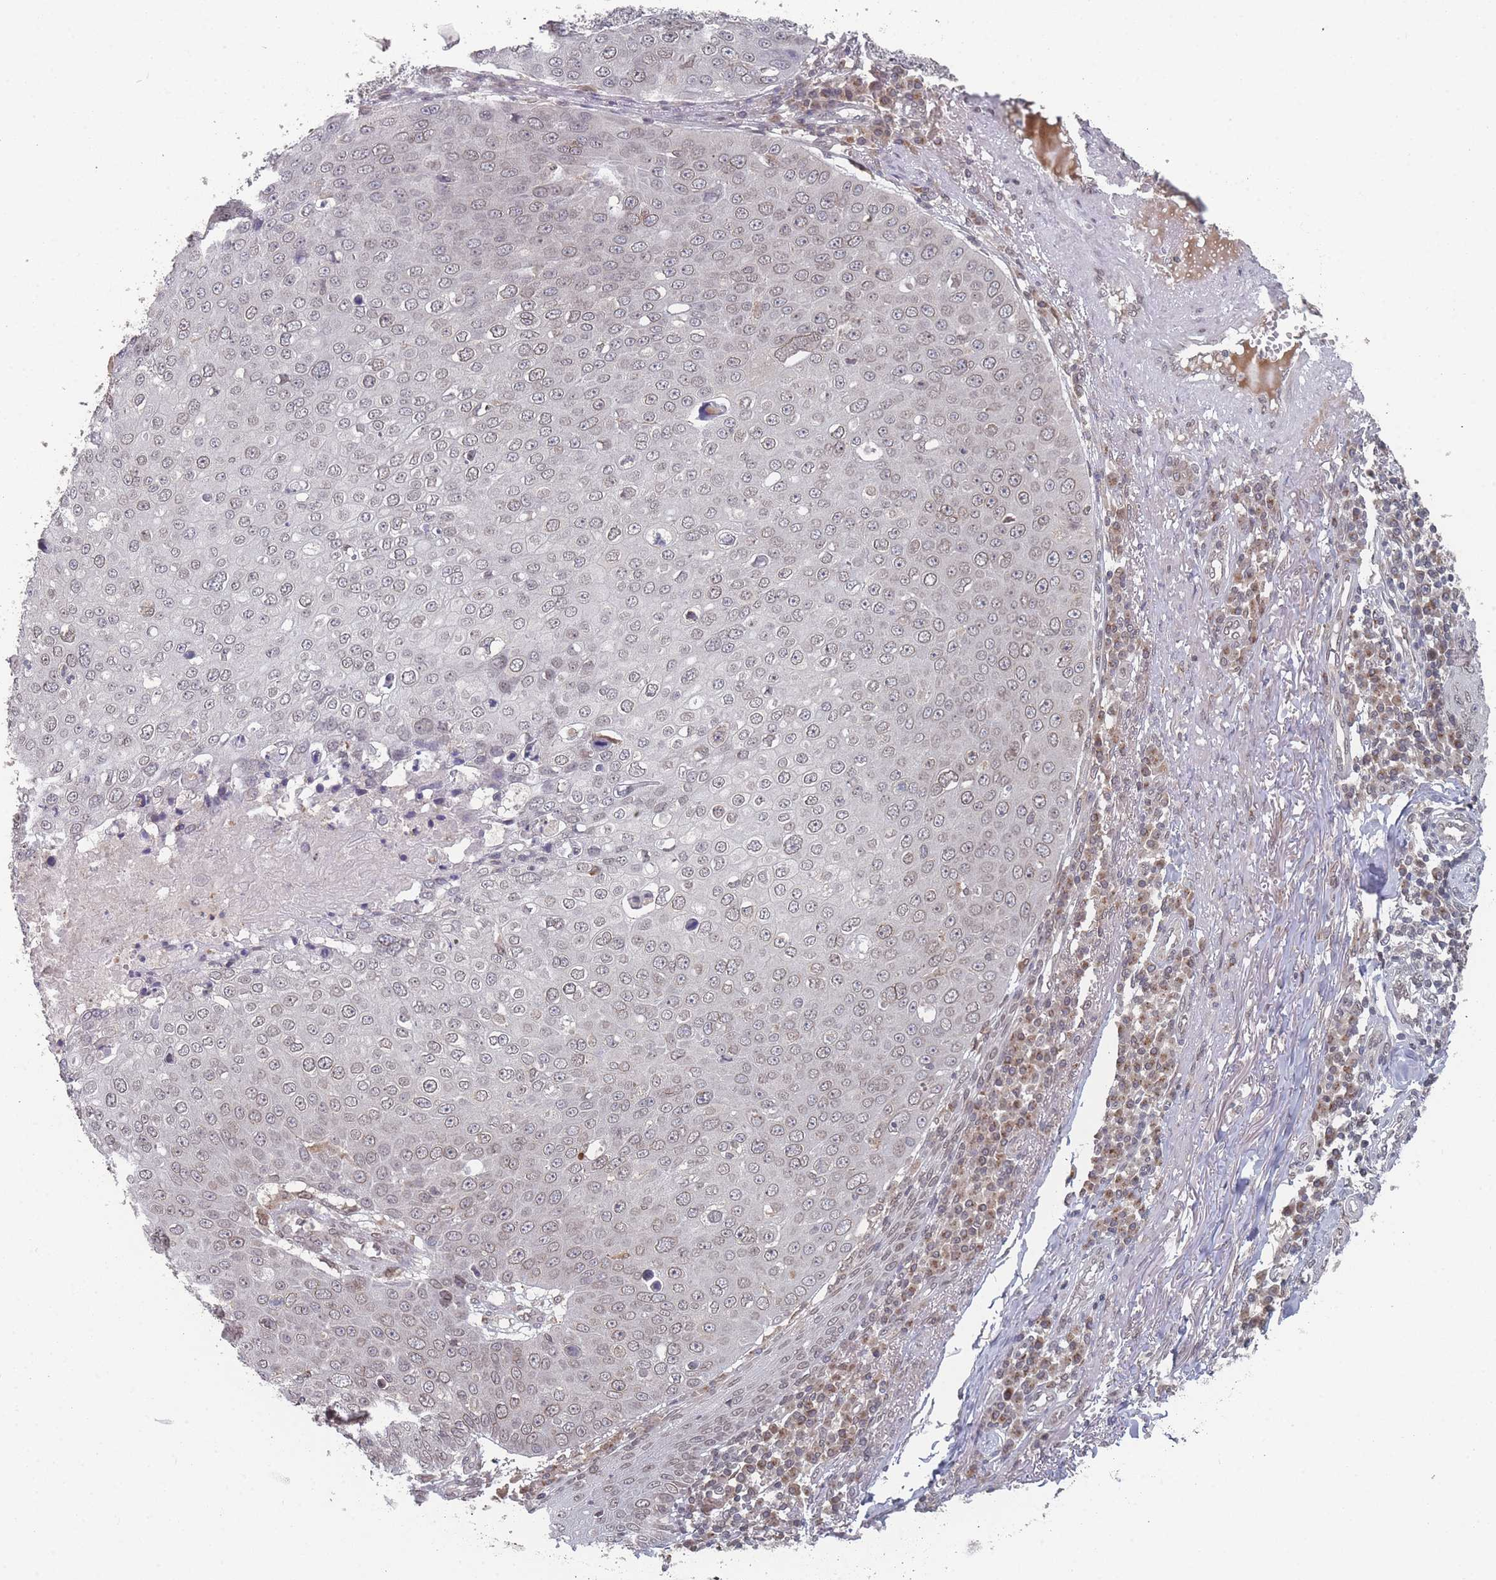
{"staining": {"intensity": "weak", "quantity": ">75%", "location": "cytoplasmic/membranous,nuclear"}, "tissue": "skin cancer", "cell_type": "Tumor cells", "image_type": "cancer", "snomed": [{"axis": "morphology", "description": "Squamous cell carcinoma, NOS"}, {"axis": "topography", "description": "Skin"}], "caption": "Tumor cells reveal low levels of weak cytoplasmic/membranous and nuclear expression in about >75% of cells in human skin cancer. Immunohistochemistry (ihc) stains the protein of interest in brown and the nuclei are stained blue.", "gene": "TBC1D25", "patient": {"sex": "male", "age": 71}}